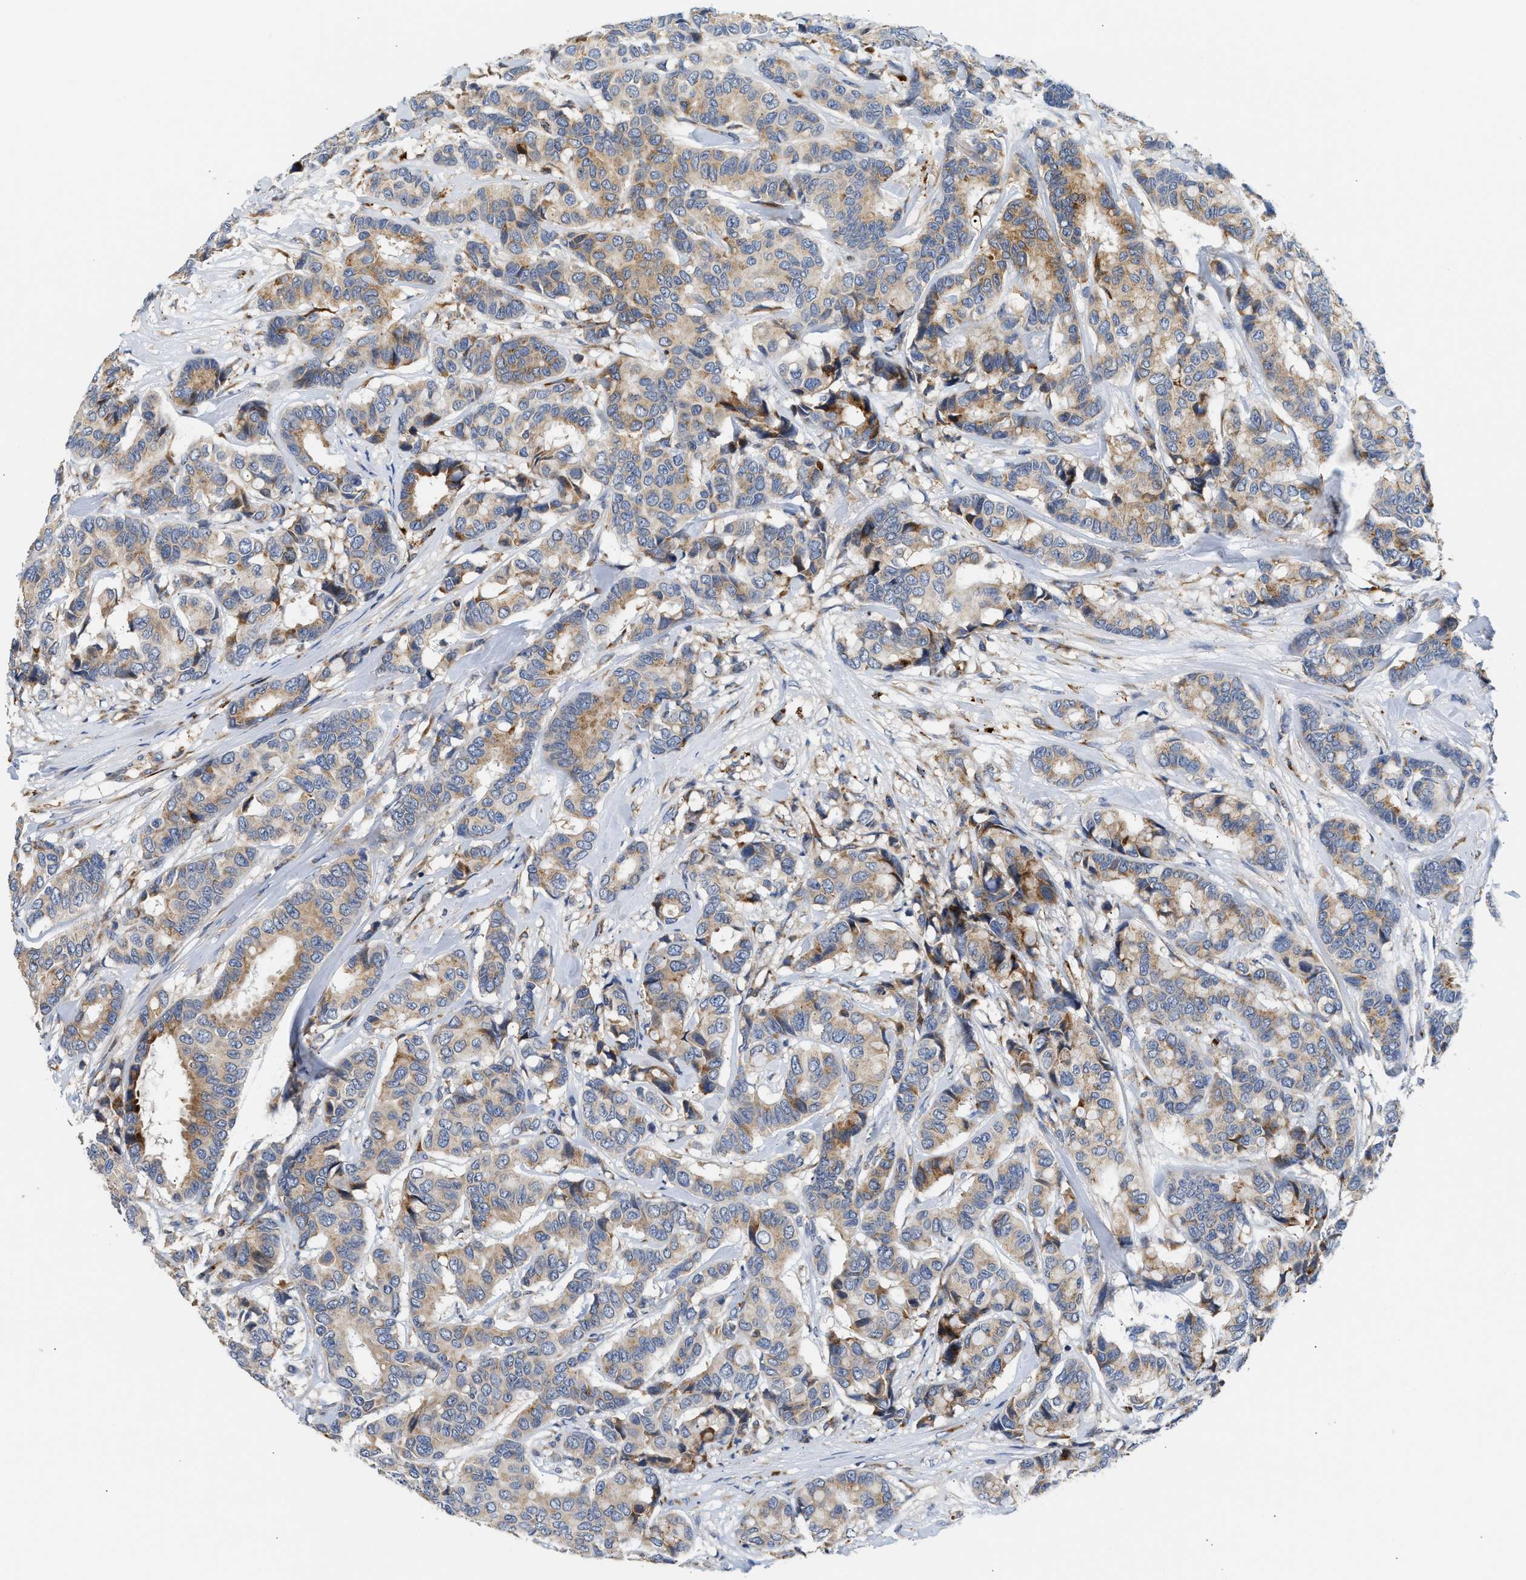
{"staining": {"intensity": "moderate", "quantity": ">75%", "location": "cytoplasmic/membranous"}, "tissue": "breast cancer", "cell_type": "Tumor cells", "image_type": "cancer", "snomed": [{"axis": "morphology", "description": "Duct carcinoma"}, {"axis": "topography", "description": "Breast"}], "caption": "Human breast infiltrating ductal carcinoma stained with a protein marker demonstrates moderate staining in tumor cells.", "gene": "AMZ1", "patient": {"sex": "female", "age": 87}}